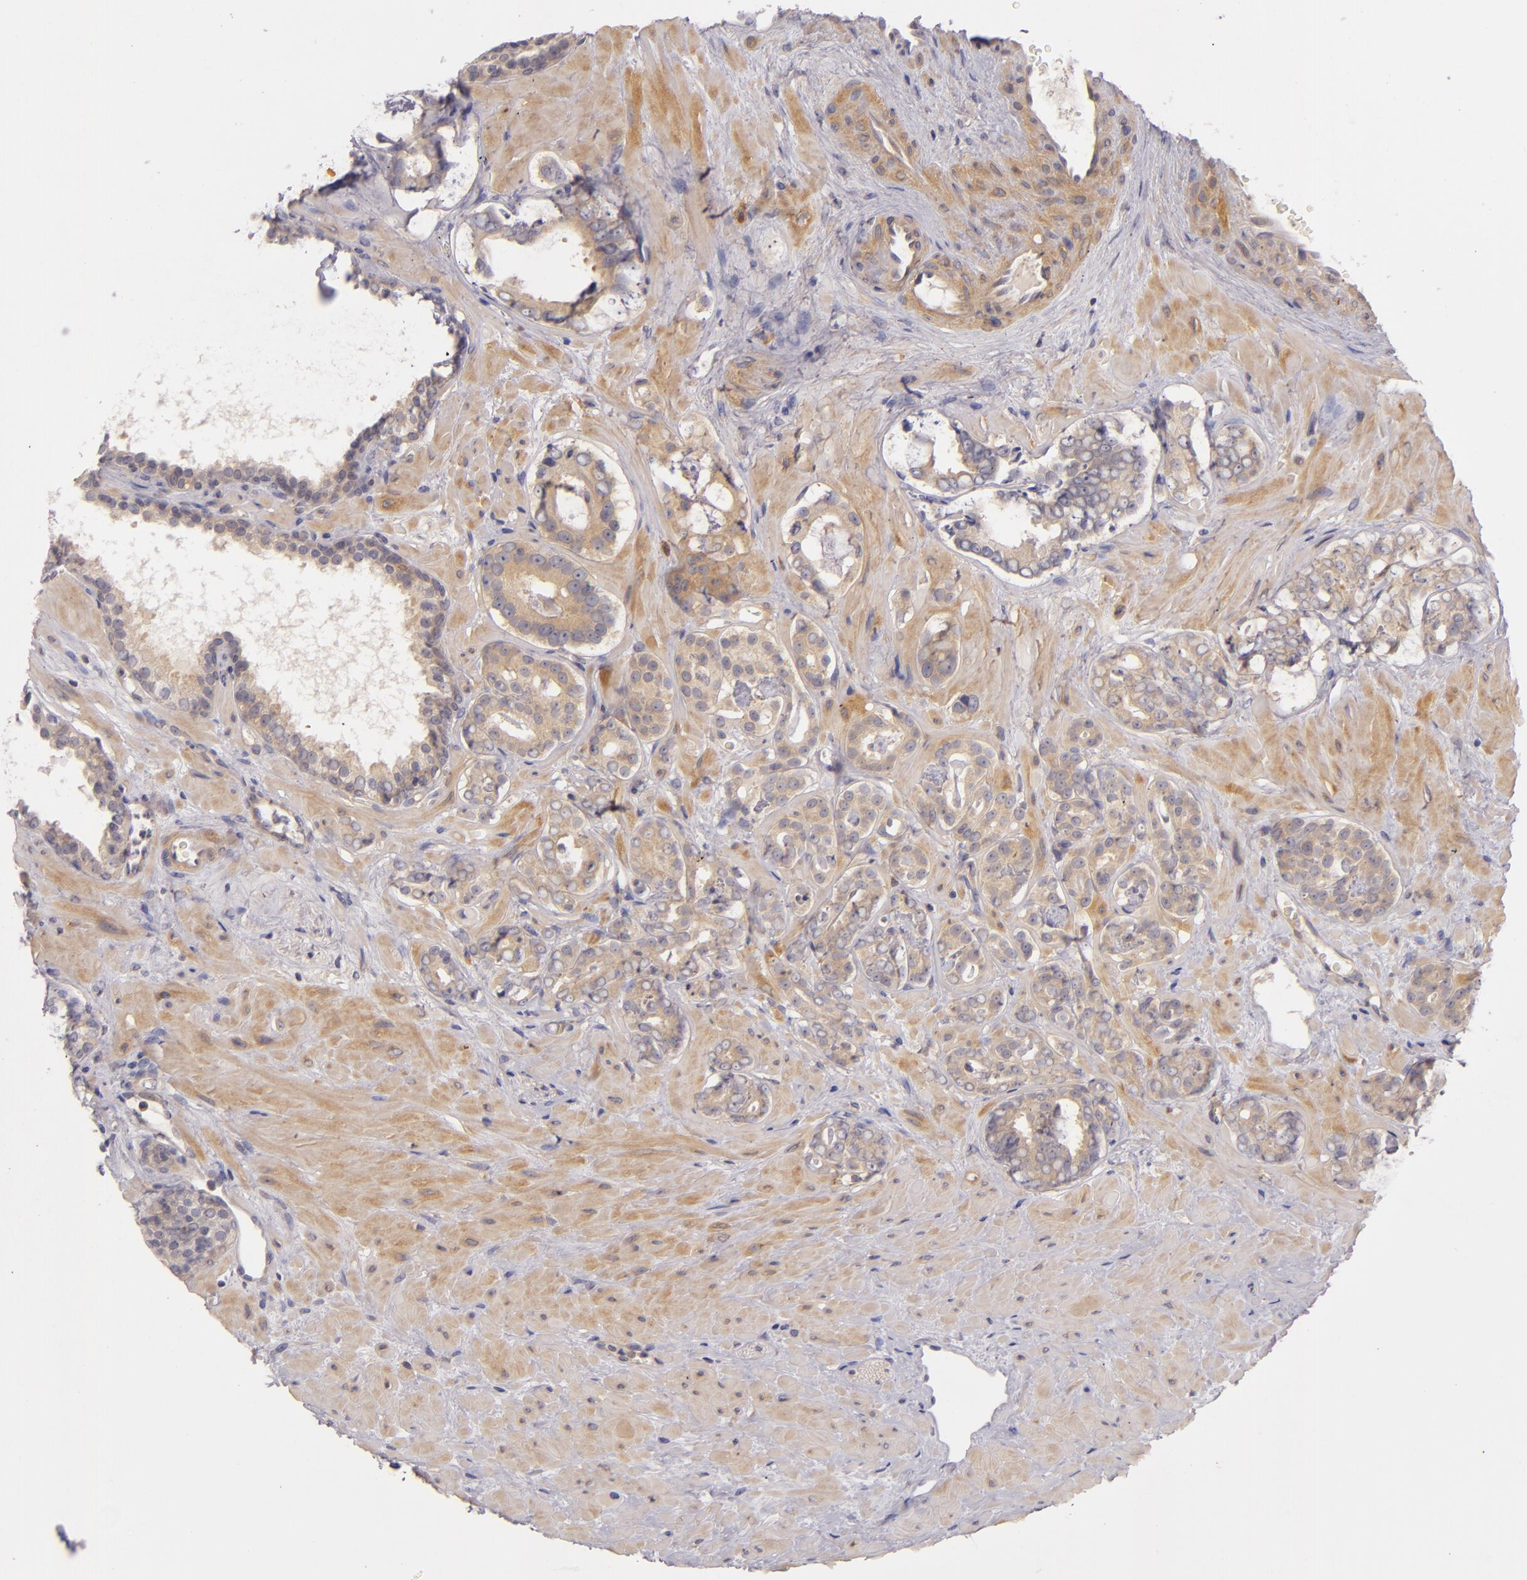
{"staining": {"intensity": "weak", "quantity": "25%-75%", "location": "cytoplasmic/membranous"}, "tissue": "prostate cancer", "cell_type": "Tumor cells", "image_type": "cancer", "snomed": [{"axis": "morphology", "description": "Adenocarcinoma, Low grade"}, {"axis": "topography", "description": "Prostate"}], "caption": "Prostate adenocarcinoma (low-grade) was stained to show a protein in brown. There is low levels of weak cytoplasmic/membranous staining in approximately 25%-75% of tumor cells.", "gene": "CD83", "patient": {"sex": "male", "age": 57}}